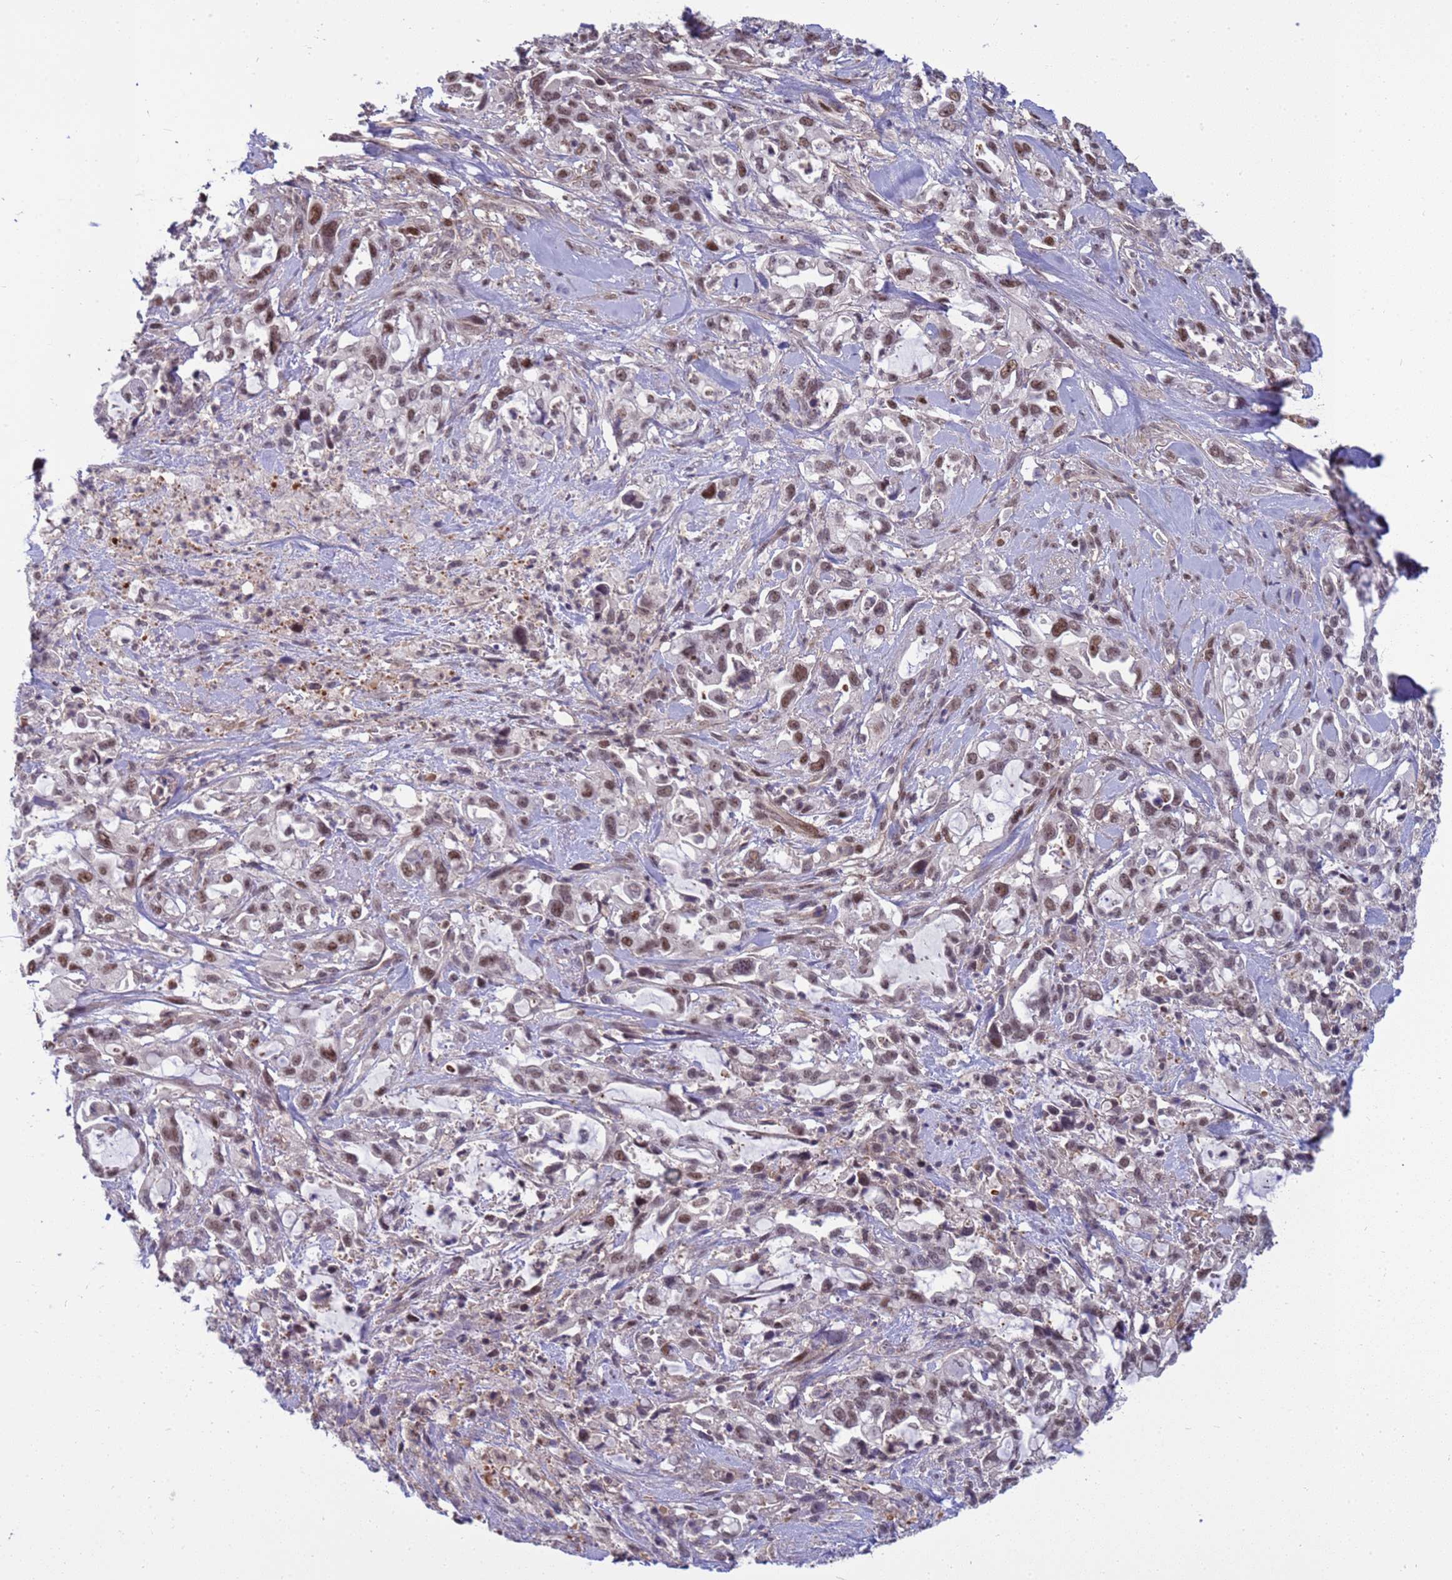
{"staining": {"intensity": "moderate", "quantity": ">75%", "location": "nuclear"}, "tissue": "pancreatic cancer", "cell_type": "Tumor cells", "image_type": "cancer", "snomed": [{"axis": "morphology", "description": "Adenocarcinoma, NOS"}, {"axis": "topography", "description": "Pancreas"}], "caption": "Moderate nuclear staining is identified in about >75% of tumor cells in pancreatic cancer (adenocarcinoma).", "gene": "NSL1", "patient": {"sex": "female", "age": 61}}